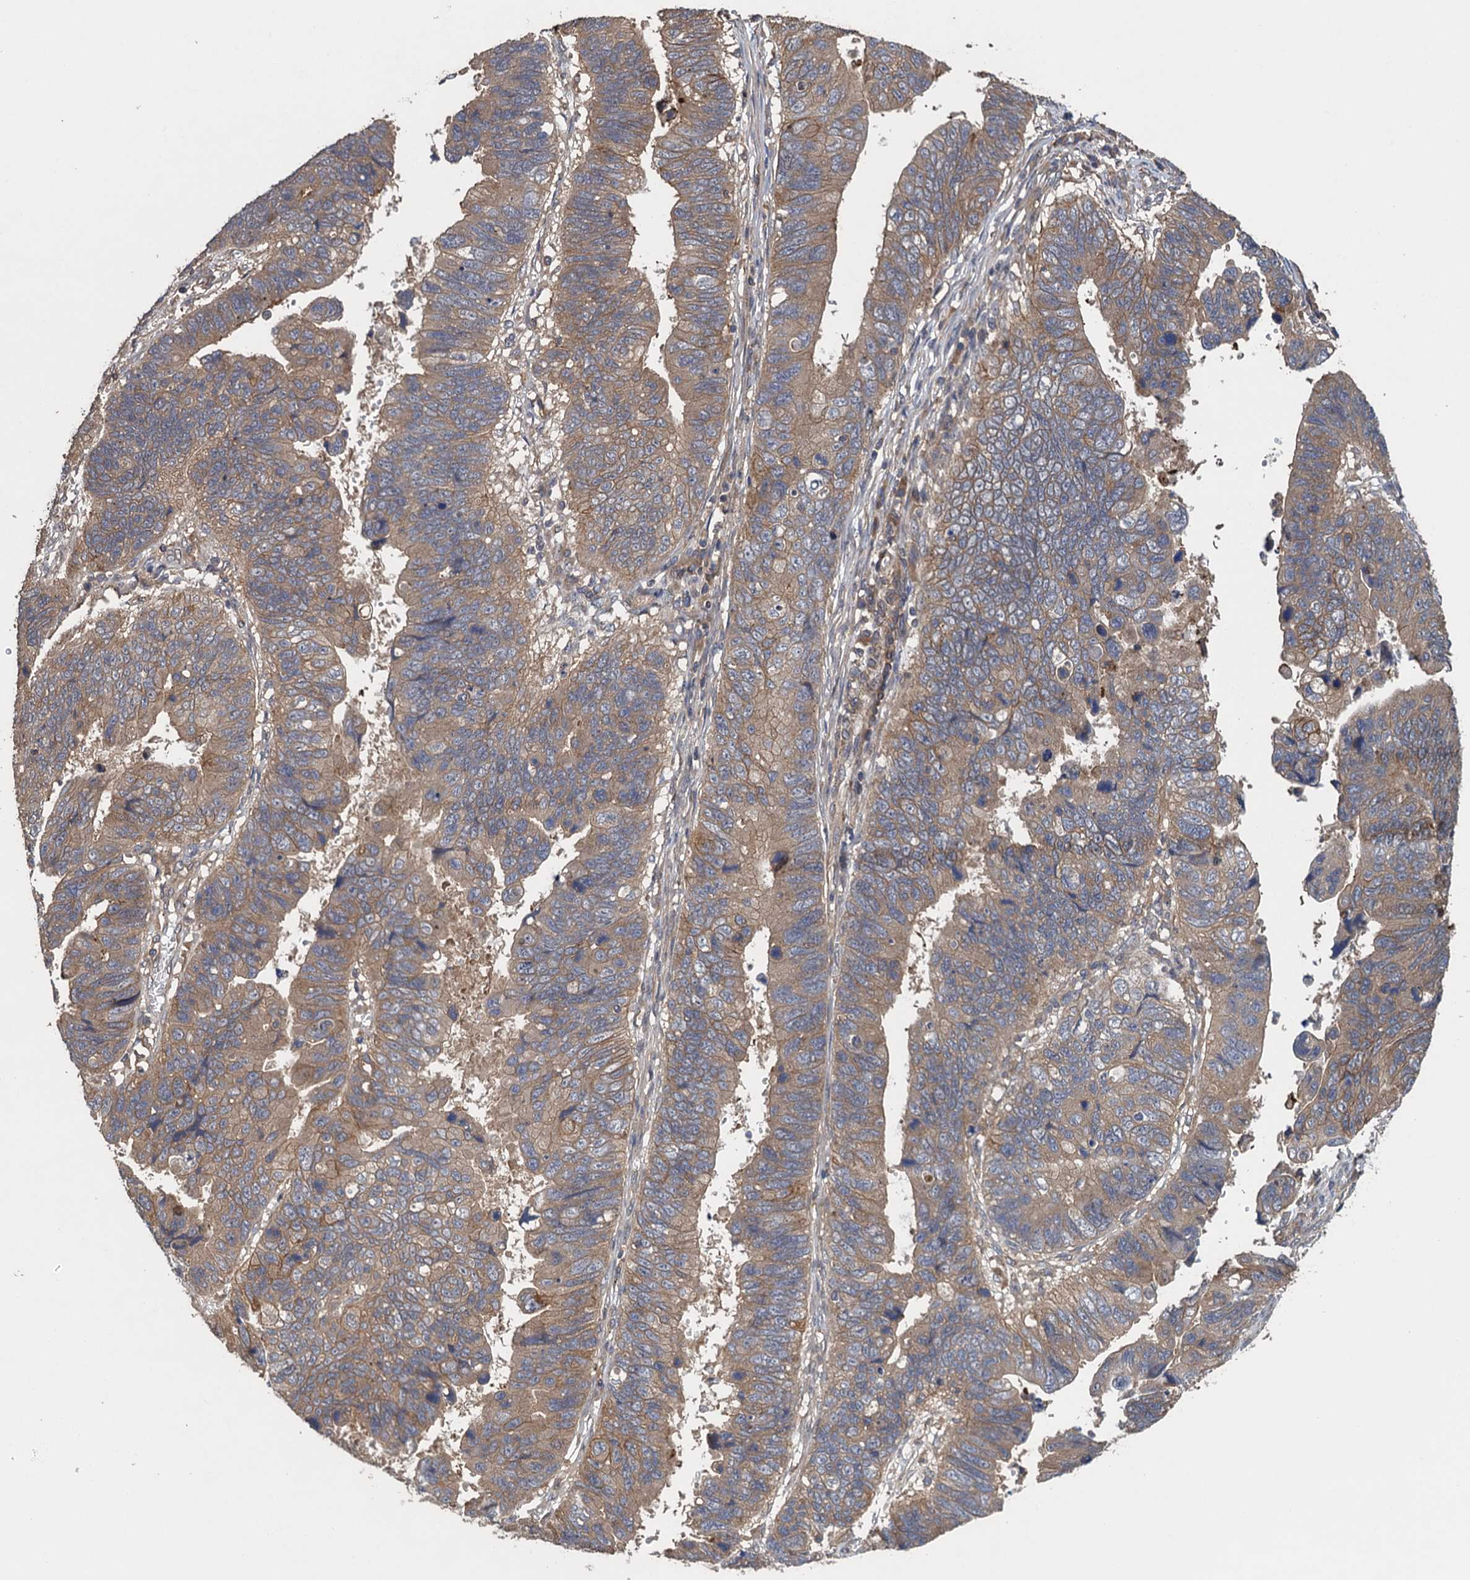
{"staining": {"intensity": "moderate", "quantity": ">75%", "location": "cytoplasmic/membranous"}, "tissue": "stomach cancer", "cell_type": "Tumor cells", "image_type": "cancer", "snomed": [{"axis": "morphology", "description": "Adenocarcinoma, NOS"}, {"axis": "topography", "description": "Stomach"}], "caption": "Immunohistochemical staining of human adenocarcinoma (stomach) demonstrates moderate cytoplasmic/membranous protein staining in about >75% of tumor cells.", "gene": "CNTN5", "patient": {"sex": "male", "age": 59}}